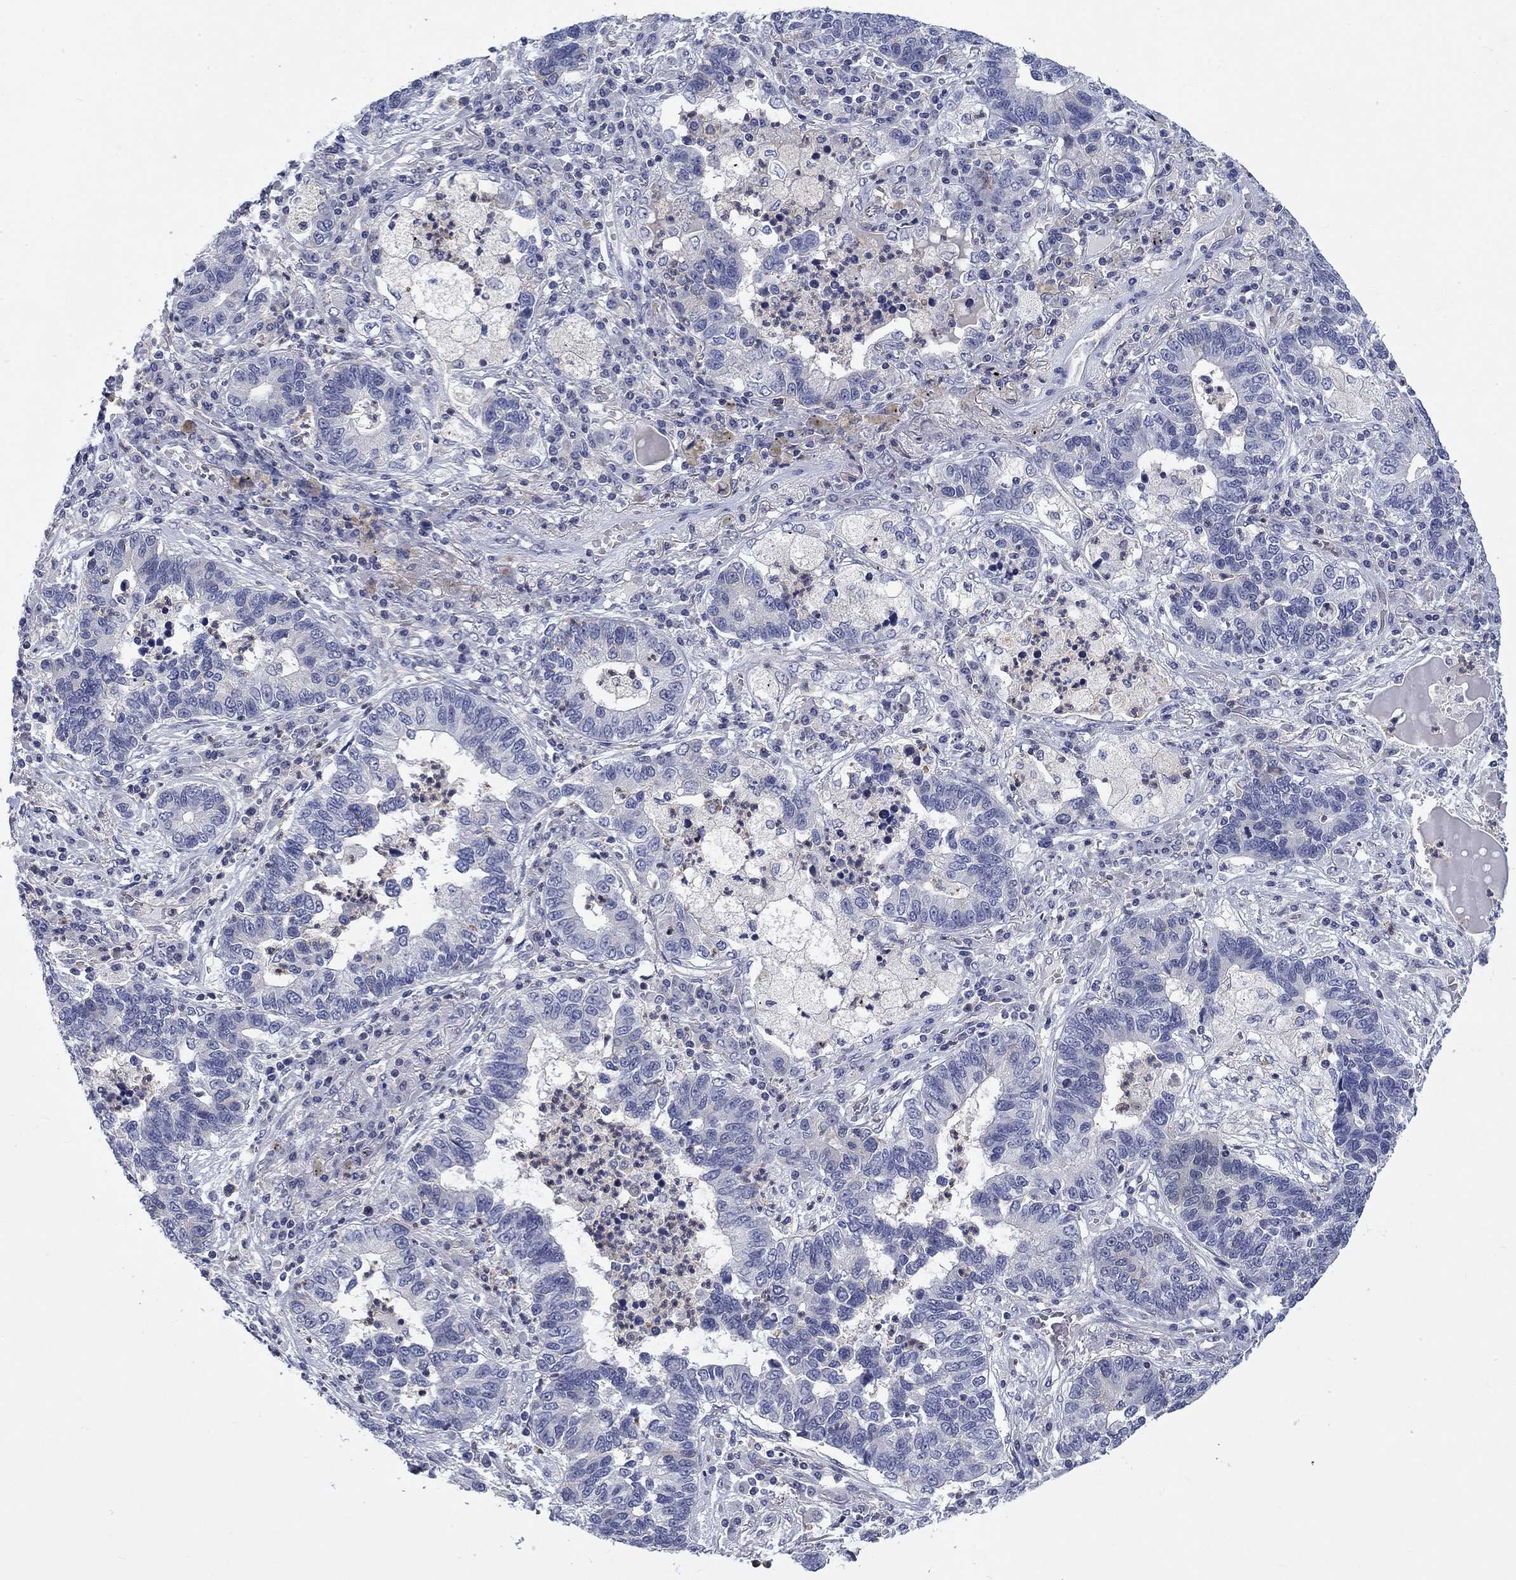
{"staining": {"intensity": "negative", "quantity": "none", "location": "none"}, "tissue": "lung cancer", "cell_type": "Tumor cells", "image_type": "cancer", "snomed": [{"axis": "morphology", "description": "Adenocarcinoma, NOS"}, {"axis": "topography", "description": "Lung"}], "caption": "There is no significant expression in tumor cells of lung adenocarcinoma.", "gene": "KIF15", "patient": {"sex": "female", "age": 57}}